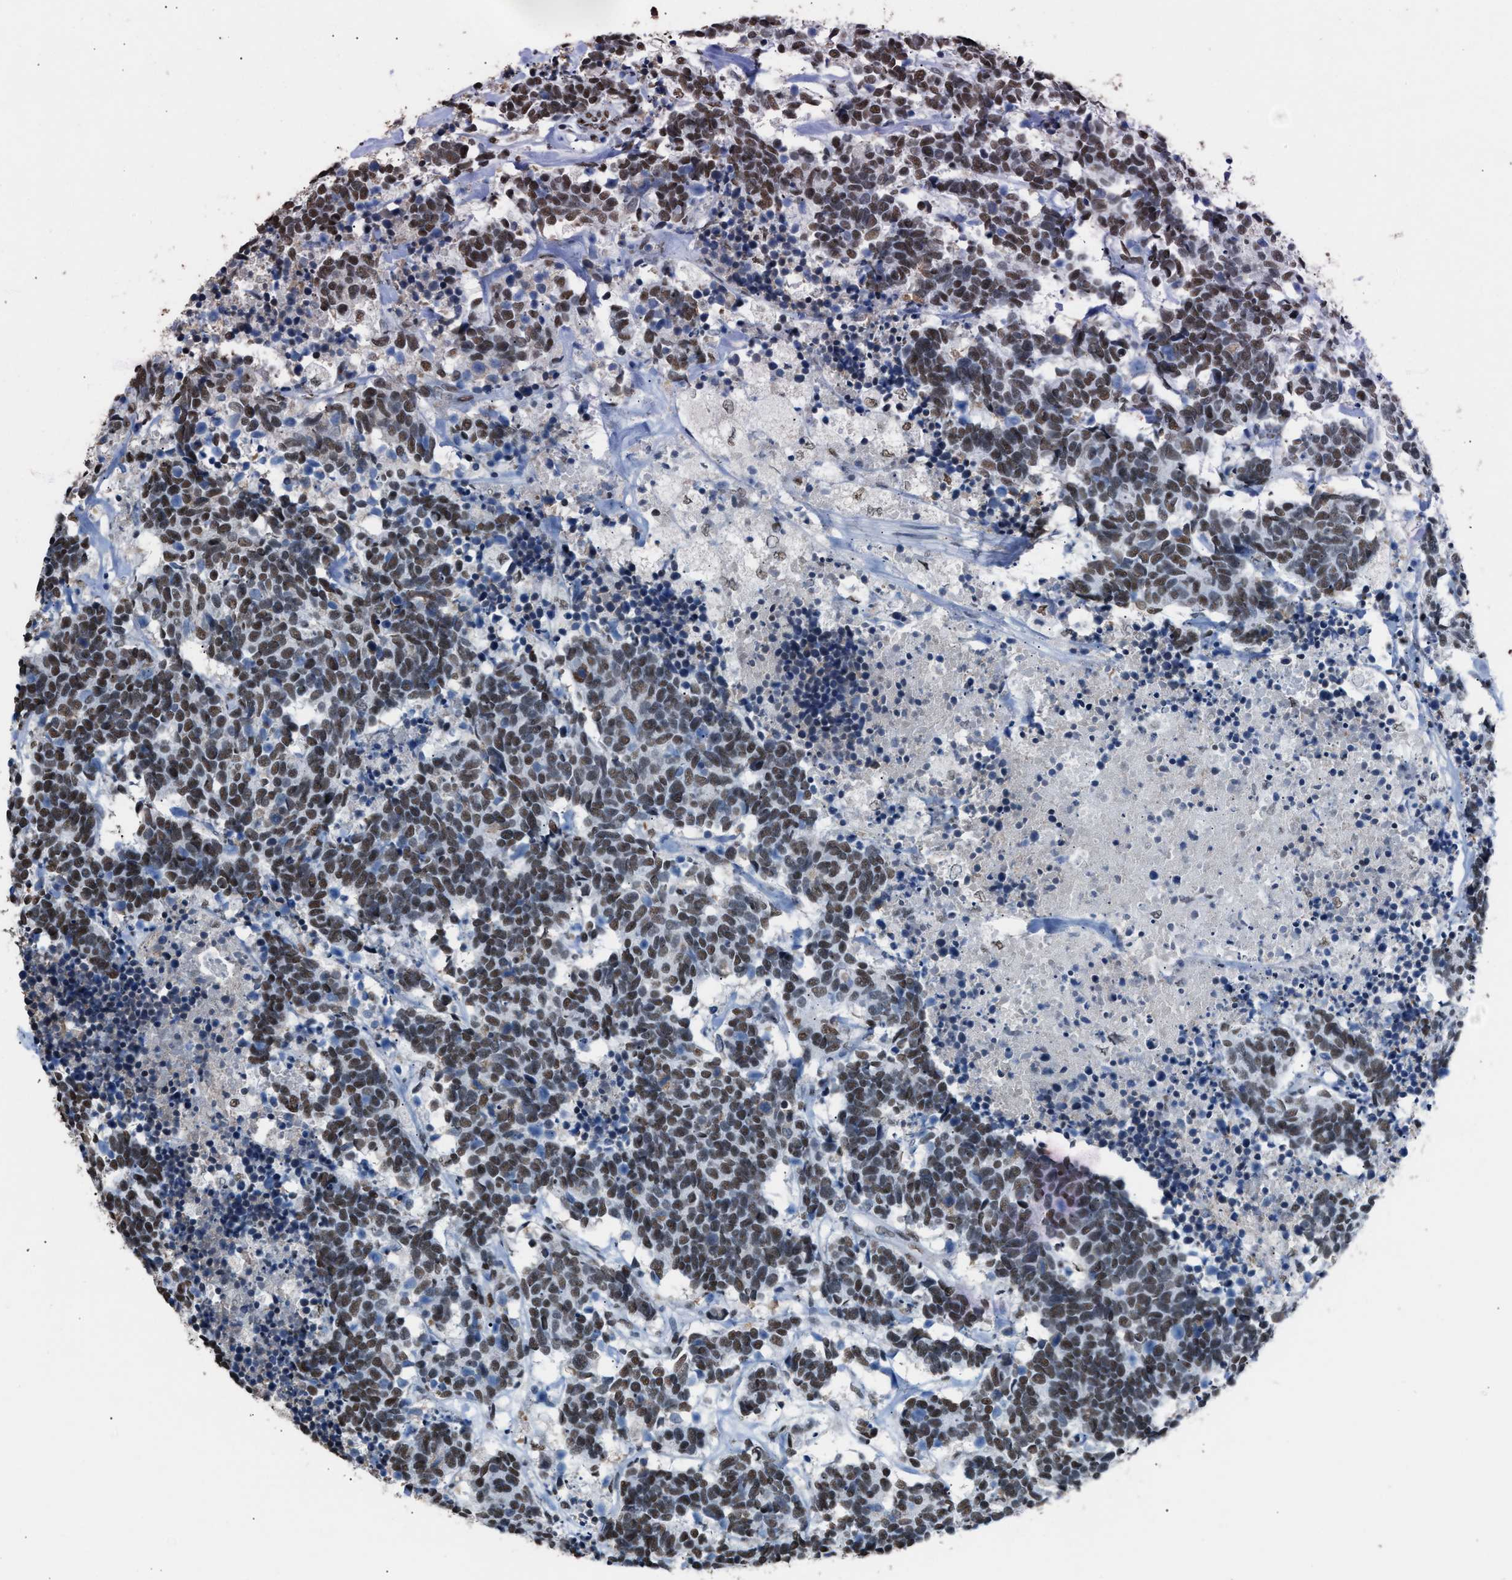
{"staining": {"intensity": "moderate", "quantity": ">75%", "location": "nuclear"}, "tissue": "carcinoid", "cell_type": "Tumor cells", "image_type": "cancer", "snomed": [{"axis": "morphology", "description": "Carcinoma, NOS"}, {"axis": "morphology", "description": "Carcinoid, malignant, NOS"}, {"axis": "topography", "description": "Urinary bladder"}], "caption": "Carcinoma was stained to show a protein in brown. There is medium levels of moderate nuclear staining in about >75% of tumor cells.", "gene": "CCAR2", "patient": {"sex": "male", "age": 57}}